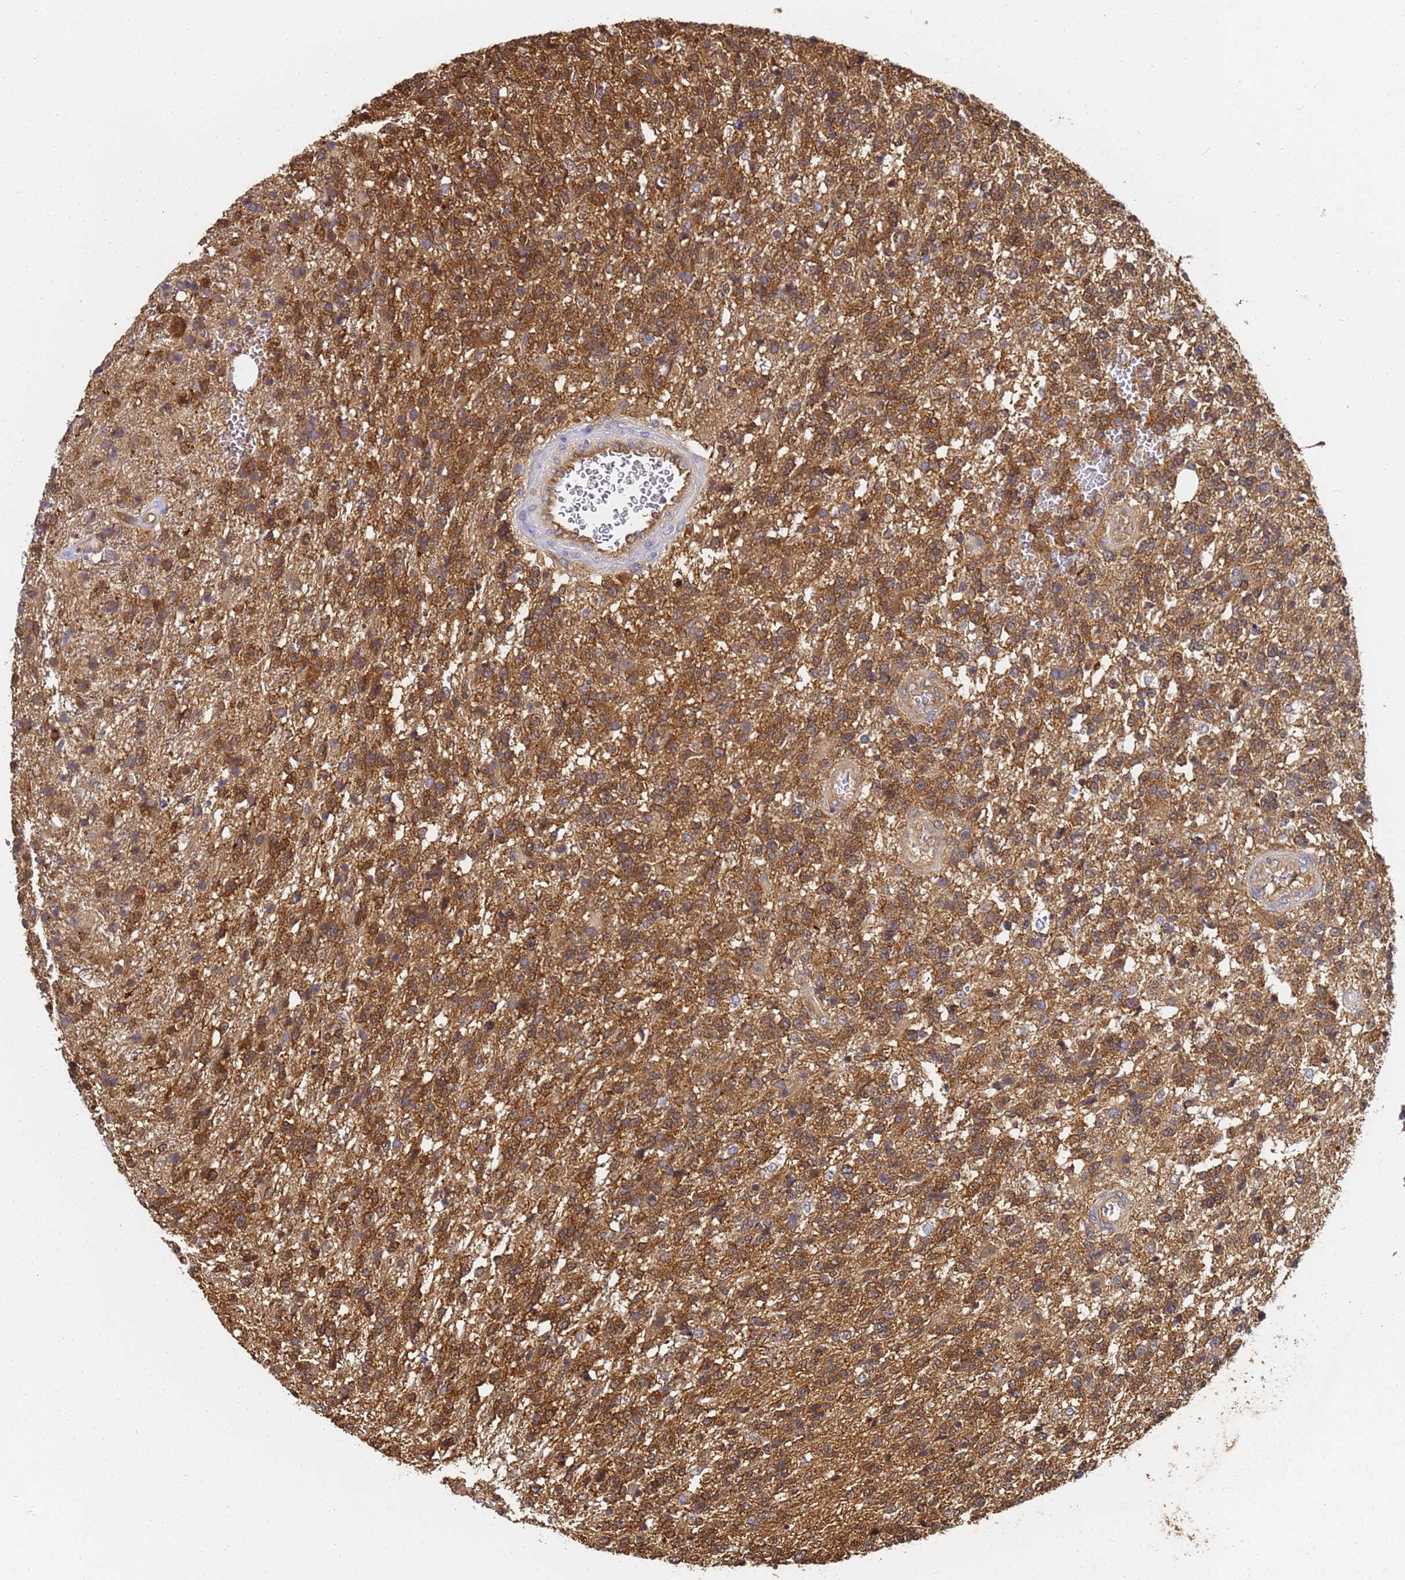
{"staining": {"intensity": "moderate", "quantity": ">75%", "location": "cytoplasmic/membranous,nuclear"}, "tissue": "glioma", "cell_type": "Tumor cells", "image_type": "cancer", "snomed": [{"axis": "morphology", "description": "Glioma, malignant, High grade"}, {"axis": "topography", "description": "Brain"}], "caption": "The photomicrograph reveals immunohistochemical staining of malignant high-grade glioma. There is moderate cytoplasmic/membranous and nuclear positivity is appreciated in about >75% of tumor cells.", "gene": "NME1-NME2", "patient": {"sex": "male", "age": 56}}